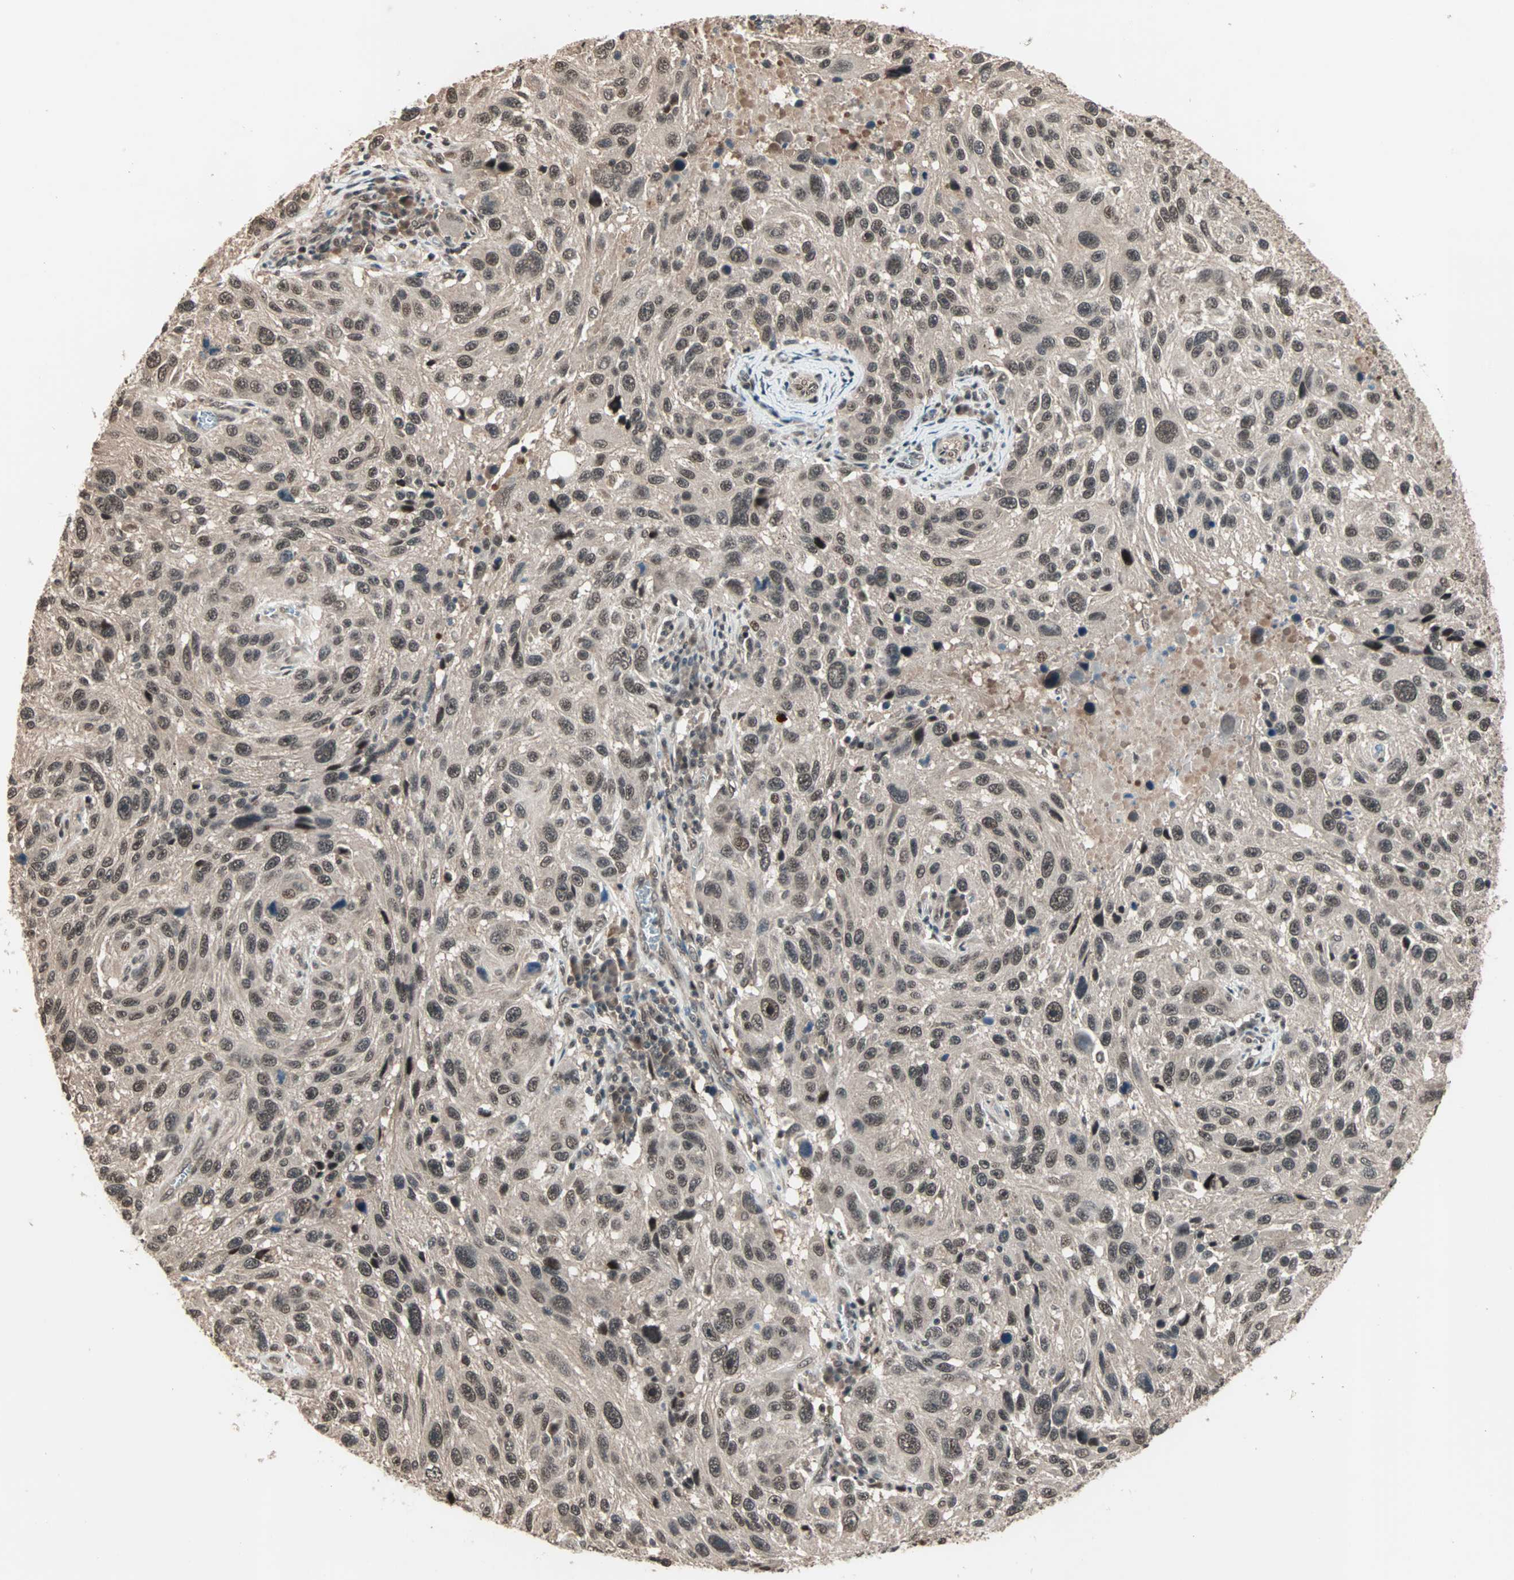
{"staining": {"intensity": "moderate", "quantity": ">75%", "location": "nuclear"}, "tissue": "melanoma", "cell_type": "Tumor cells", "image_type": "cancer", "snomed": [{"axis": "morphology", "description": "Malignant melanoma, NOS"}, {"axis": "topography", "description": "Skin"}], "caption": "Immunohistochemical staining of malignant melanoma reveals moderate nuclear protein expression in about >75% of tumor cells. (DAB = brown stain, brightfield microscopy at high magnification).", "gene": "ZNF701", "patient": {"sex": "male", "age": 53}}